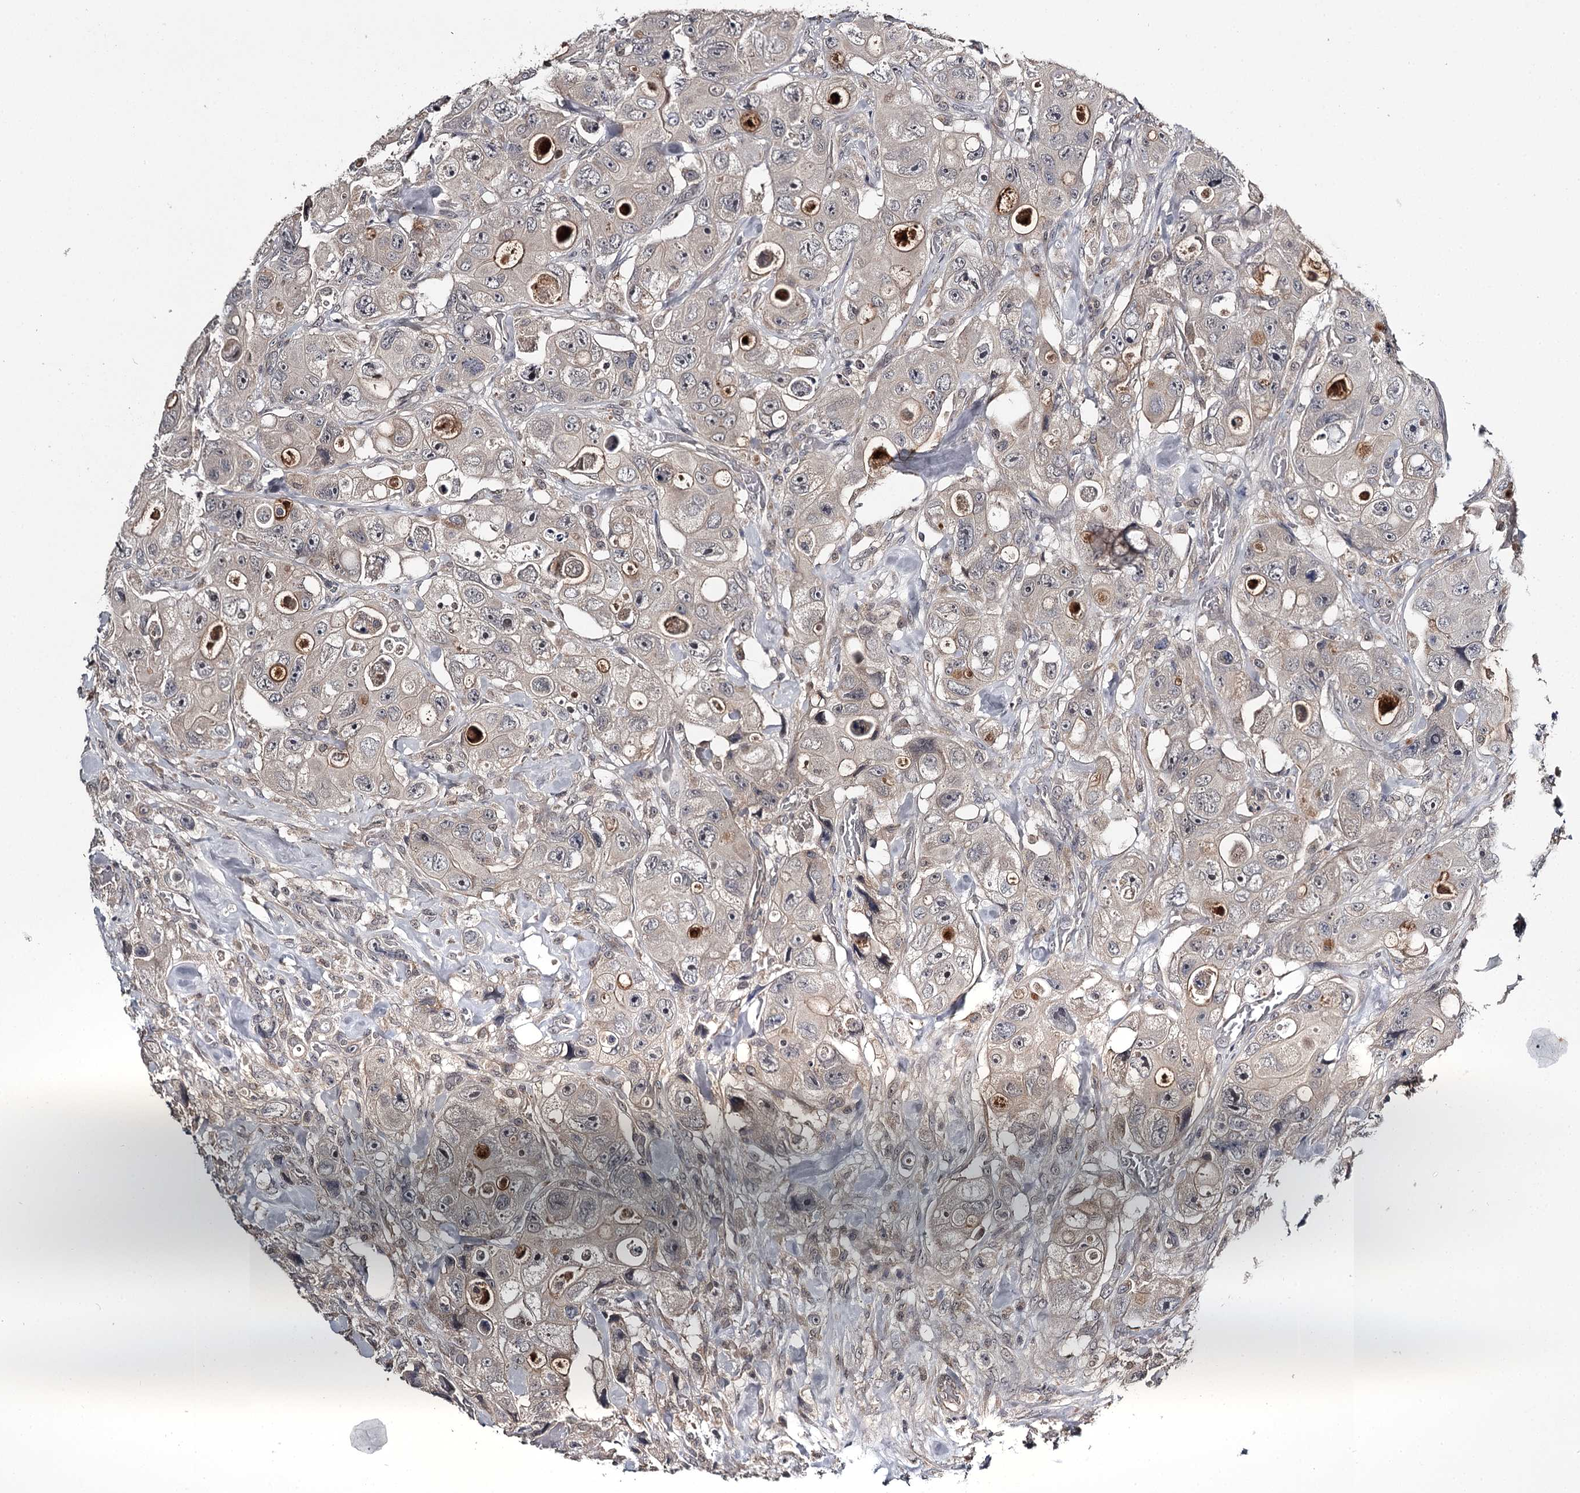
{"staining": {"intensity": "moderate", "quantity": "<25%", "location": "cytoplasmic/membranous"}, "tissue": "colorectal cancer", "cell_type": "Tumor cells", "image_type": "cancer", "snomed": [{"axis": "morphology", "description": "Adenocarcinoma, NOS"}, {"axis": "topography", "description": "Colon"}], "caption": "Adenocarcinoma (colorectal) stained for a protein exhibits moderate cytoplasmic/membranous positivity in tumor cells.", "gene": "CWF19L2", "patient": {"sex": "female", "age": 46}}